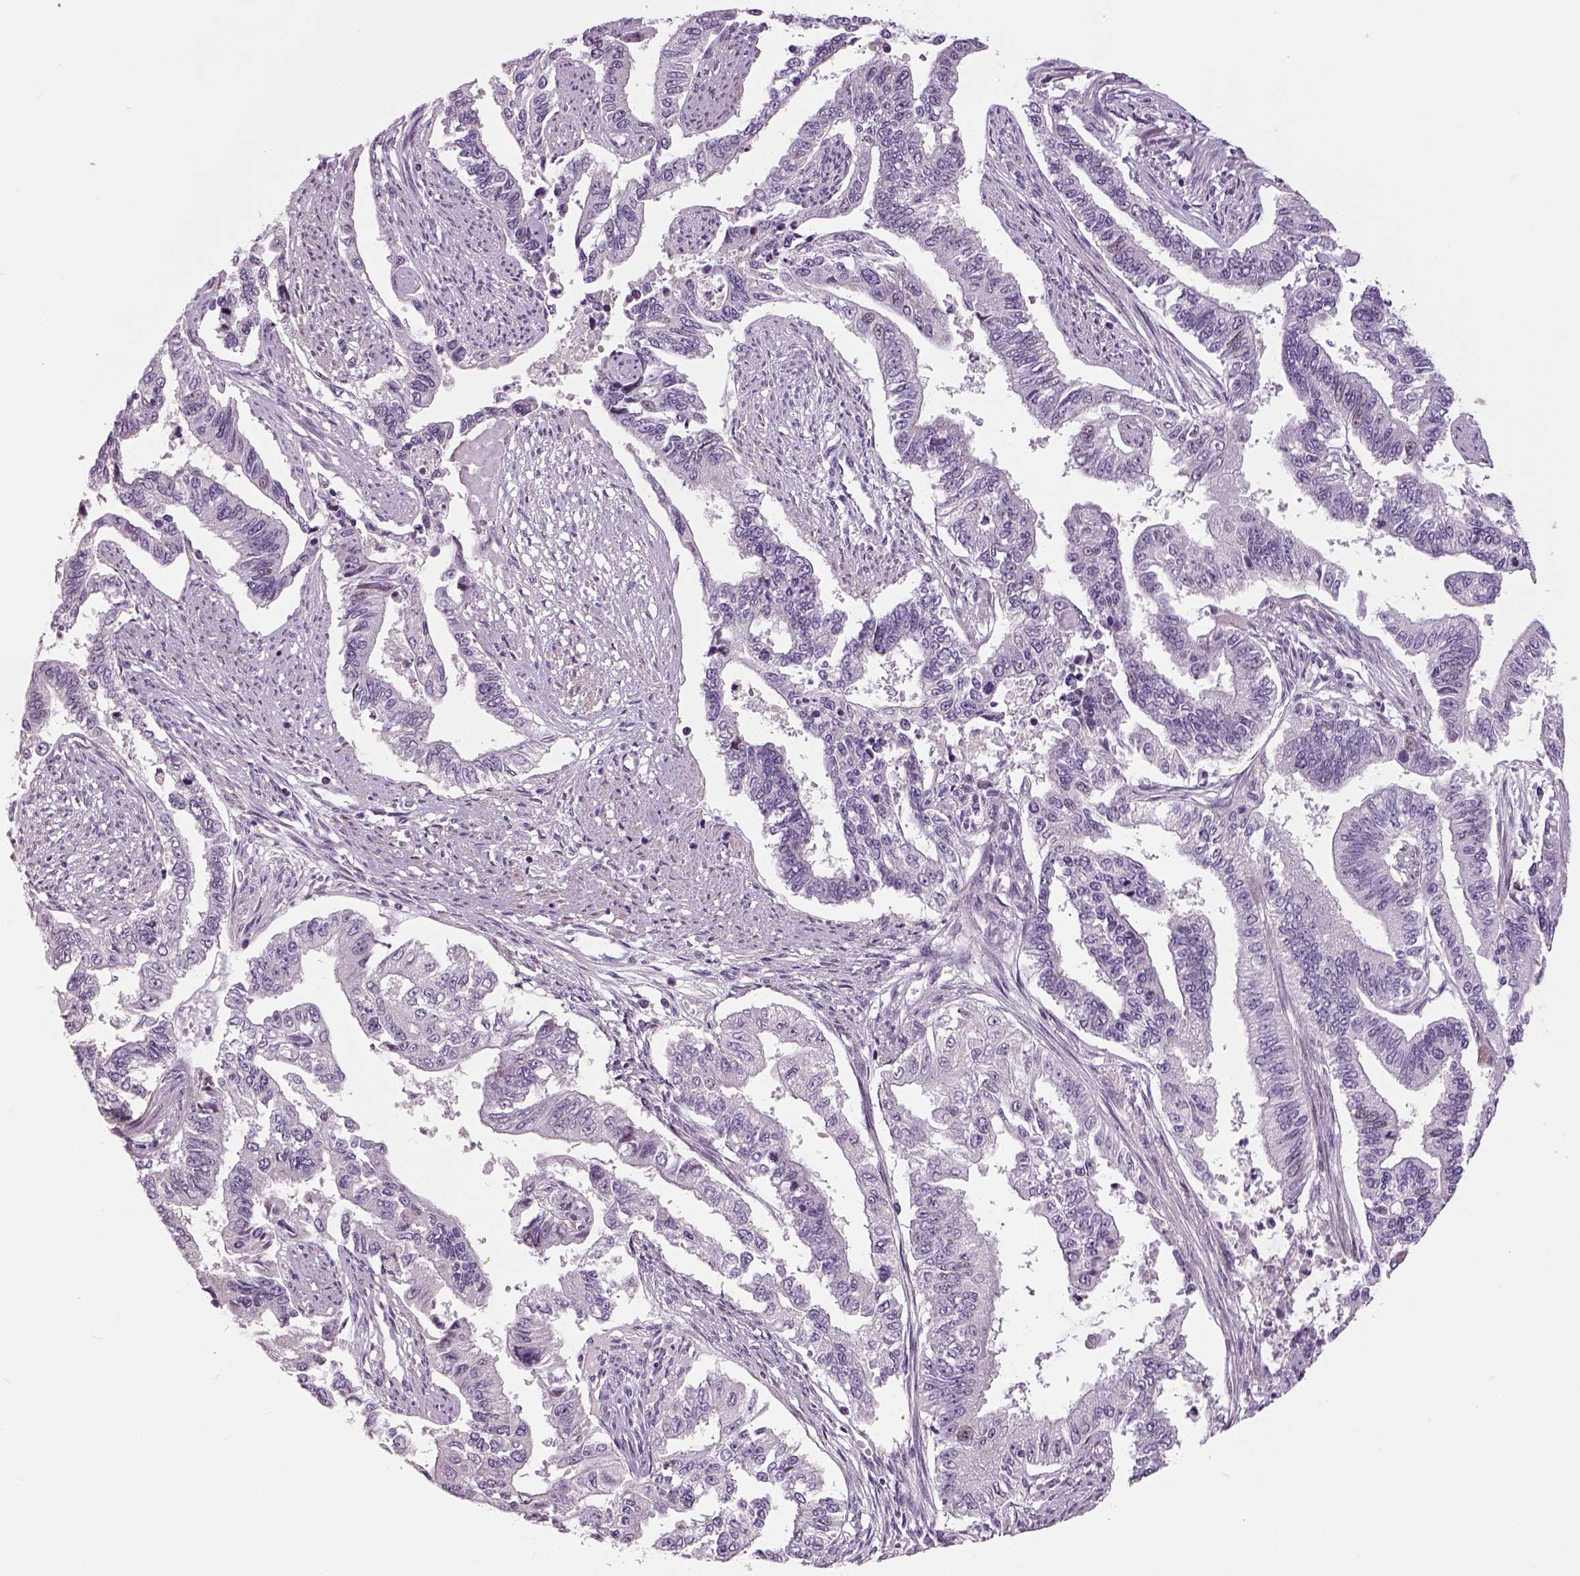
{"staining": {"intensity": "negative", "quantity": "none", "location": "none"}, "tissue": "endometrial cancer", "cell_type": "Tumor cells", "image_type": "cancer", "snomed": [{"axis": "morphology", "description": "Adenocarcinoma, NOS"}, {"axis": "topography", "description": "Uterus"}], "caption": "Endometrial adenocarcinoma was stained to show a protein in brown. There is no significant staining in tumor cells.", "gene": "NECAB1", "patient": {"sex": "female", "age": 59}}